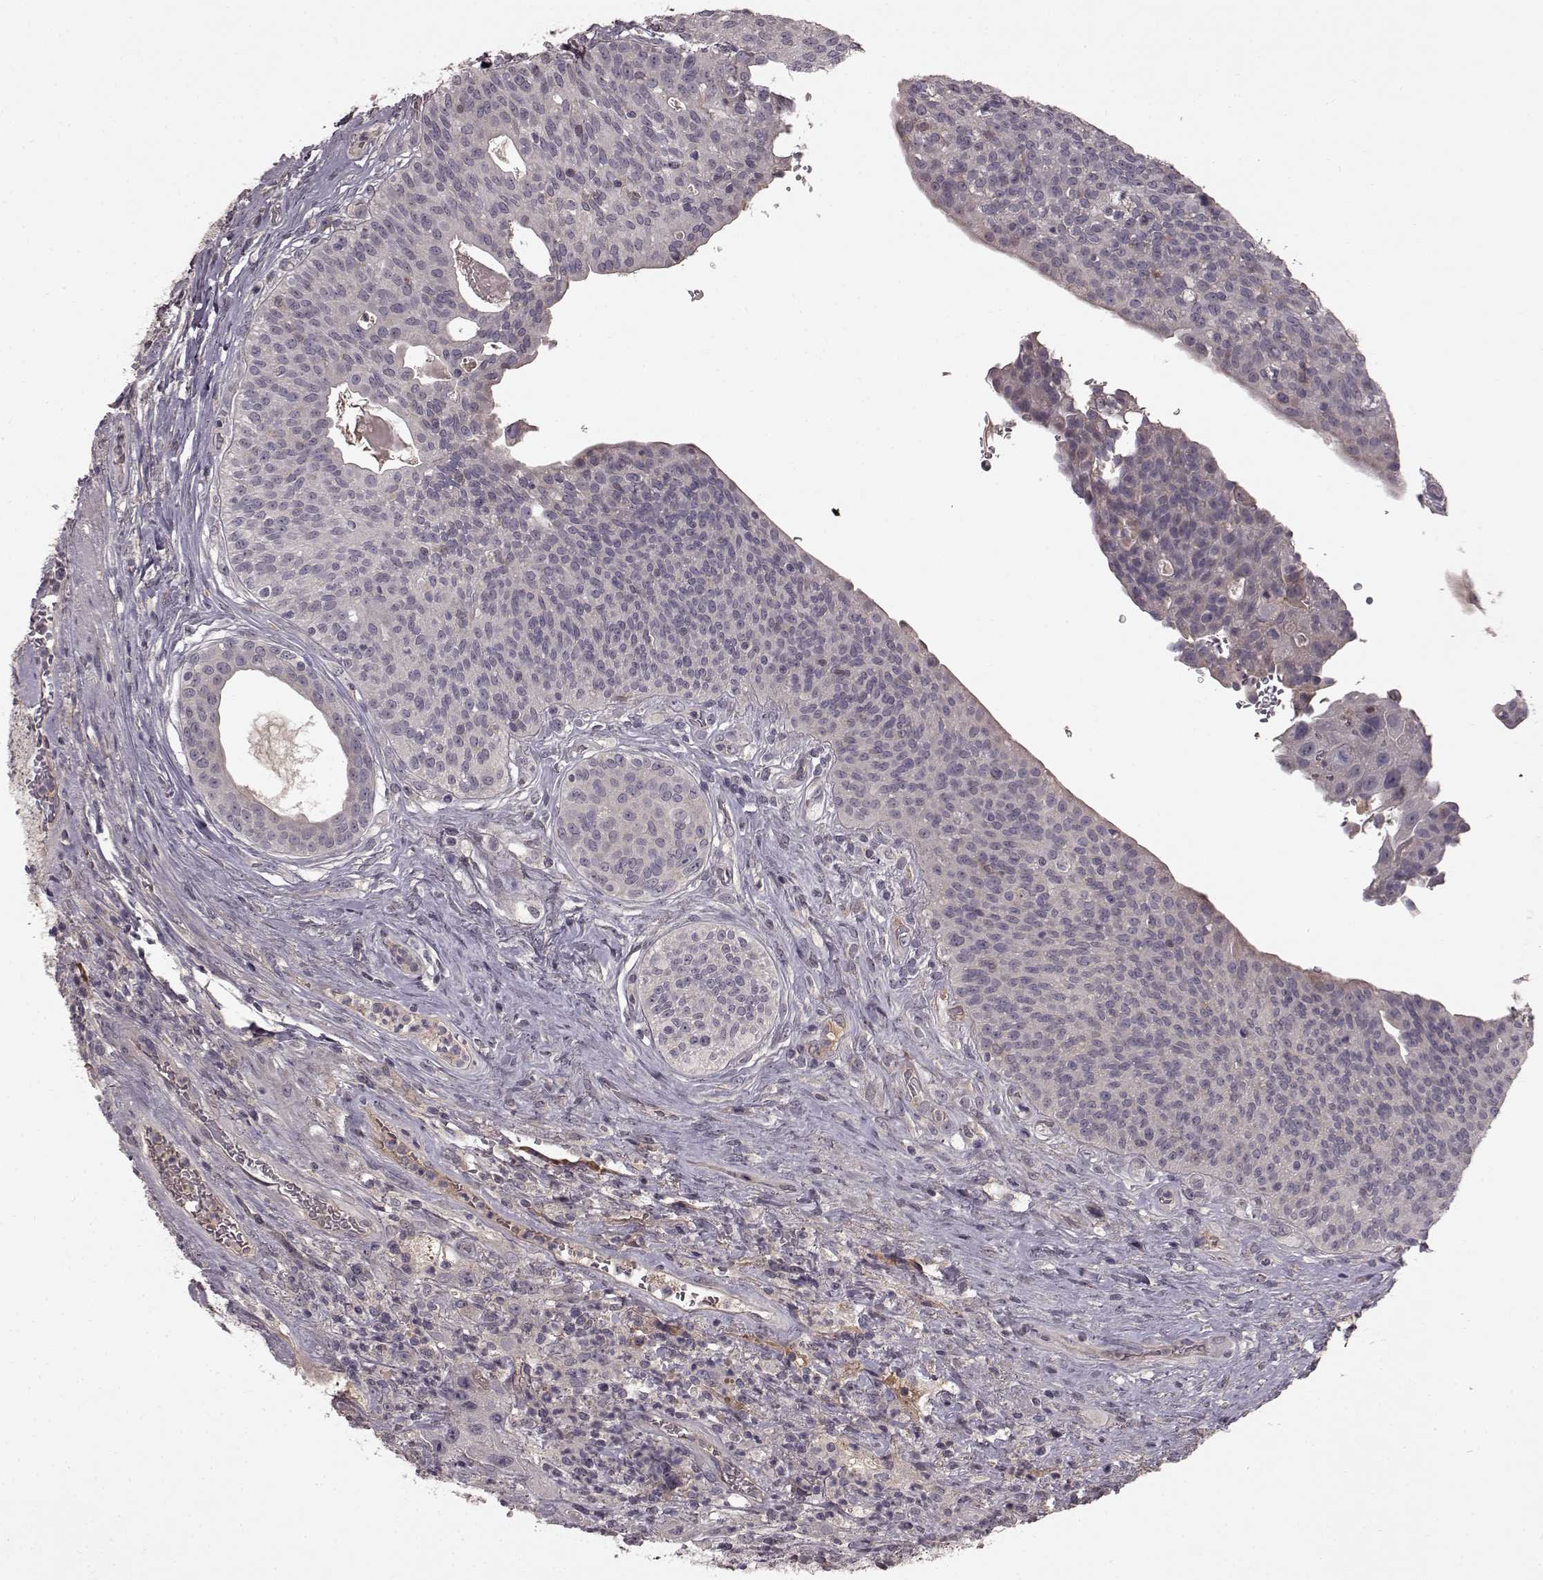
{"staining": {"intensity": "negative", "quantity": "none", "location": "none"}, "tissue": "urothelial cancer", "cell_type": "Tumor cells", "image_type": "cancer", "snomed": [{"axis": "morphology", "description": "Urothelial carcinoma, High grade"}, {"axis": "topography", "description": "Urinary bladder"}], "caption": "Tumor cells are negative for brown protein staining in urothelial cancer.", "gene": "SLC22A18", "patient": {"sex": "male", "age": 79}}